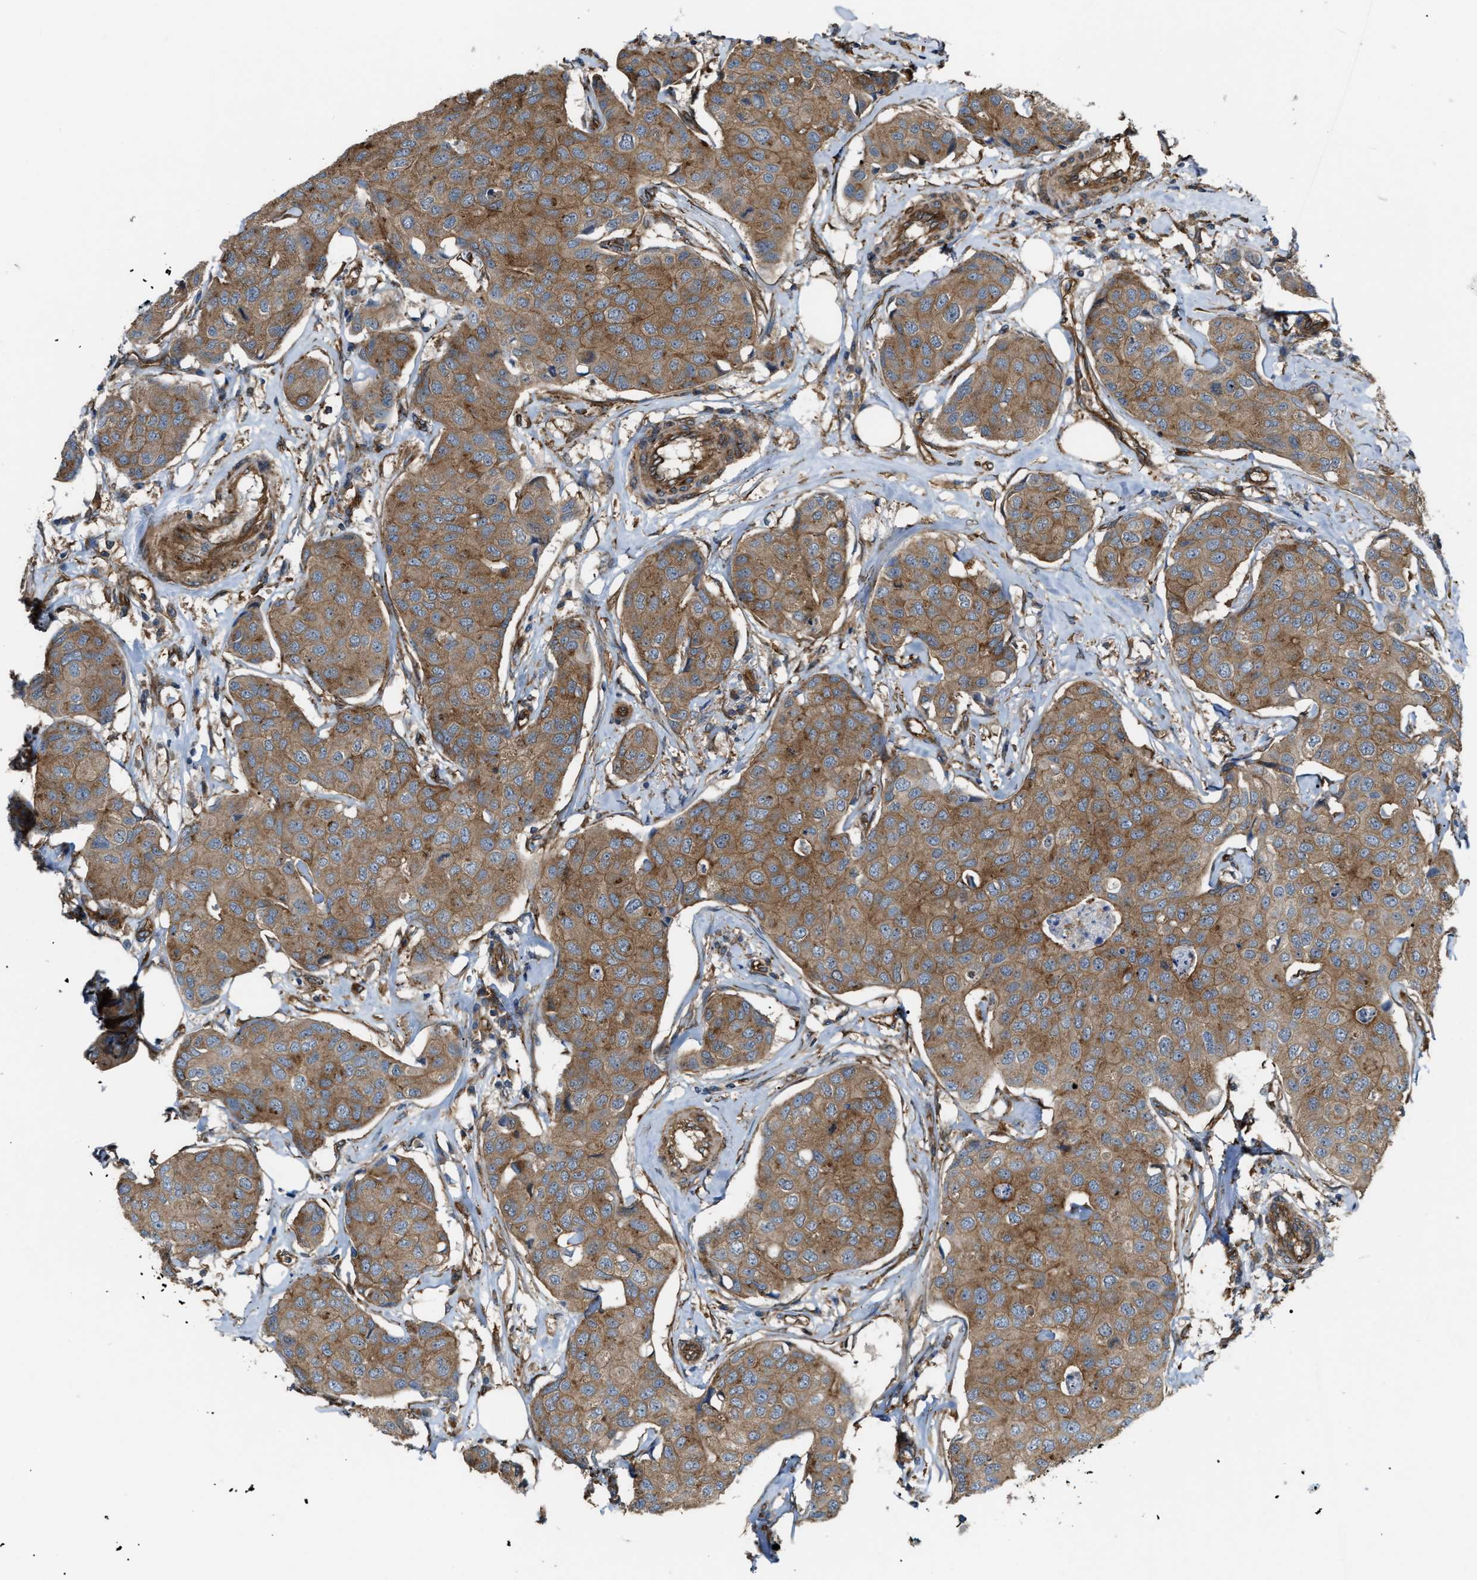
{"staining": {"intensity": "moderate", "quantity": ">75%", "location": "cytoplasmic/membranous"}, "tissue": "breast cancer", "cell_type": "Tumor cells", "image_type": "cancer", "snomed": [{"axis": "morphology", "description": "Duct carcinoma"}, {"axis": "topography", "description": "Breast"}], "caption": "Immunohistochemical staining of breast cancer shows medium levels of moderate cytoplasmic/membranous protein staining in about >75% of tumor cells.", "gene": "PICALM", "patient": {"sex": "female", "age": 80}}